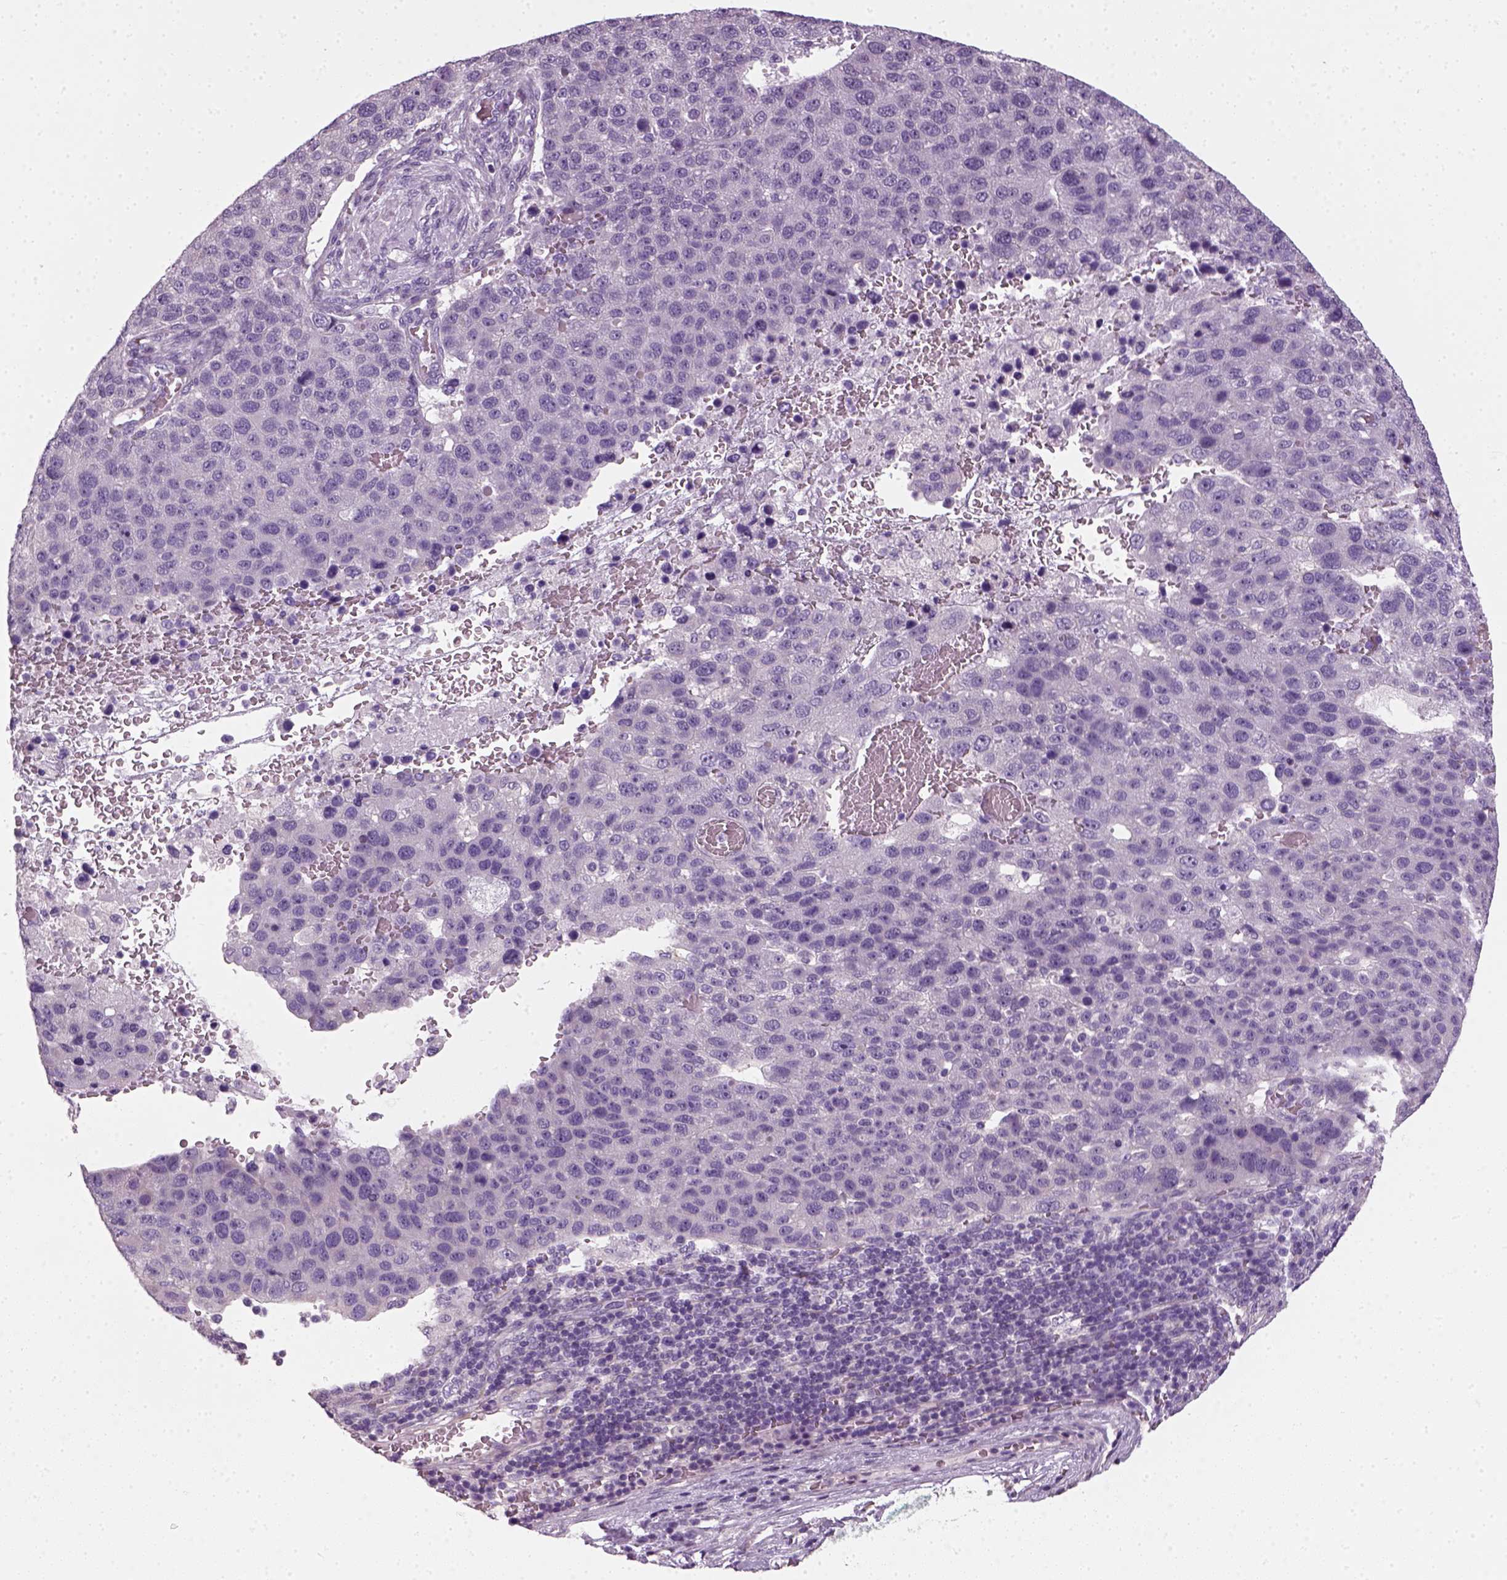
{"staining": {"intensity": "negative", "quantity": "none", "location": "none"}, "tissue": "pancreatic cancer", "cell_type": "Tumor cells", "image_type": "cancer", "snomed": [{"axis": "morphology", "description": "Adenocarcinoma, NOS"}, {"axis": "topography", "description": "Pancreas"}], "caption": "Immunohistochemistry (IHC) photomicrograph of human pancreatic adenocarcinoma stained for a protein (brown), which demonstrates no expression in tumor cells.", "gene": "ELOVL3", "patient": {"sex": "female", "age": 61}}